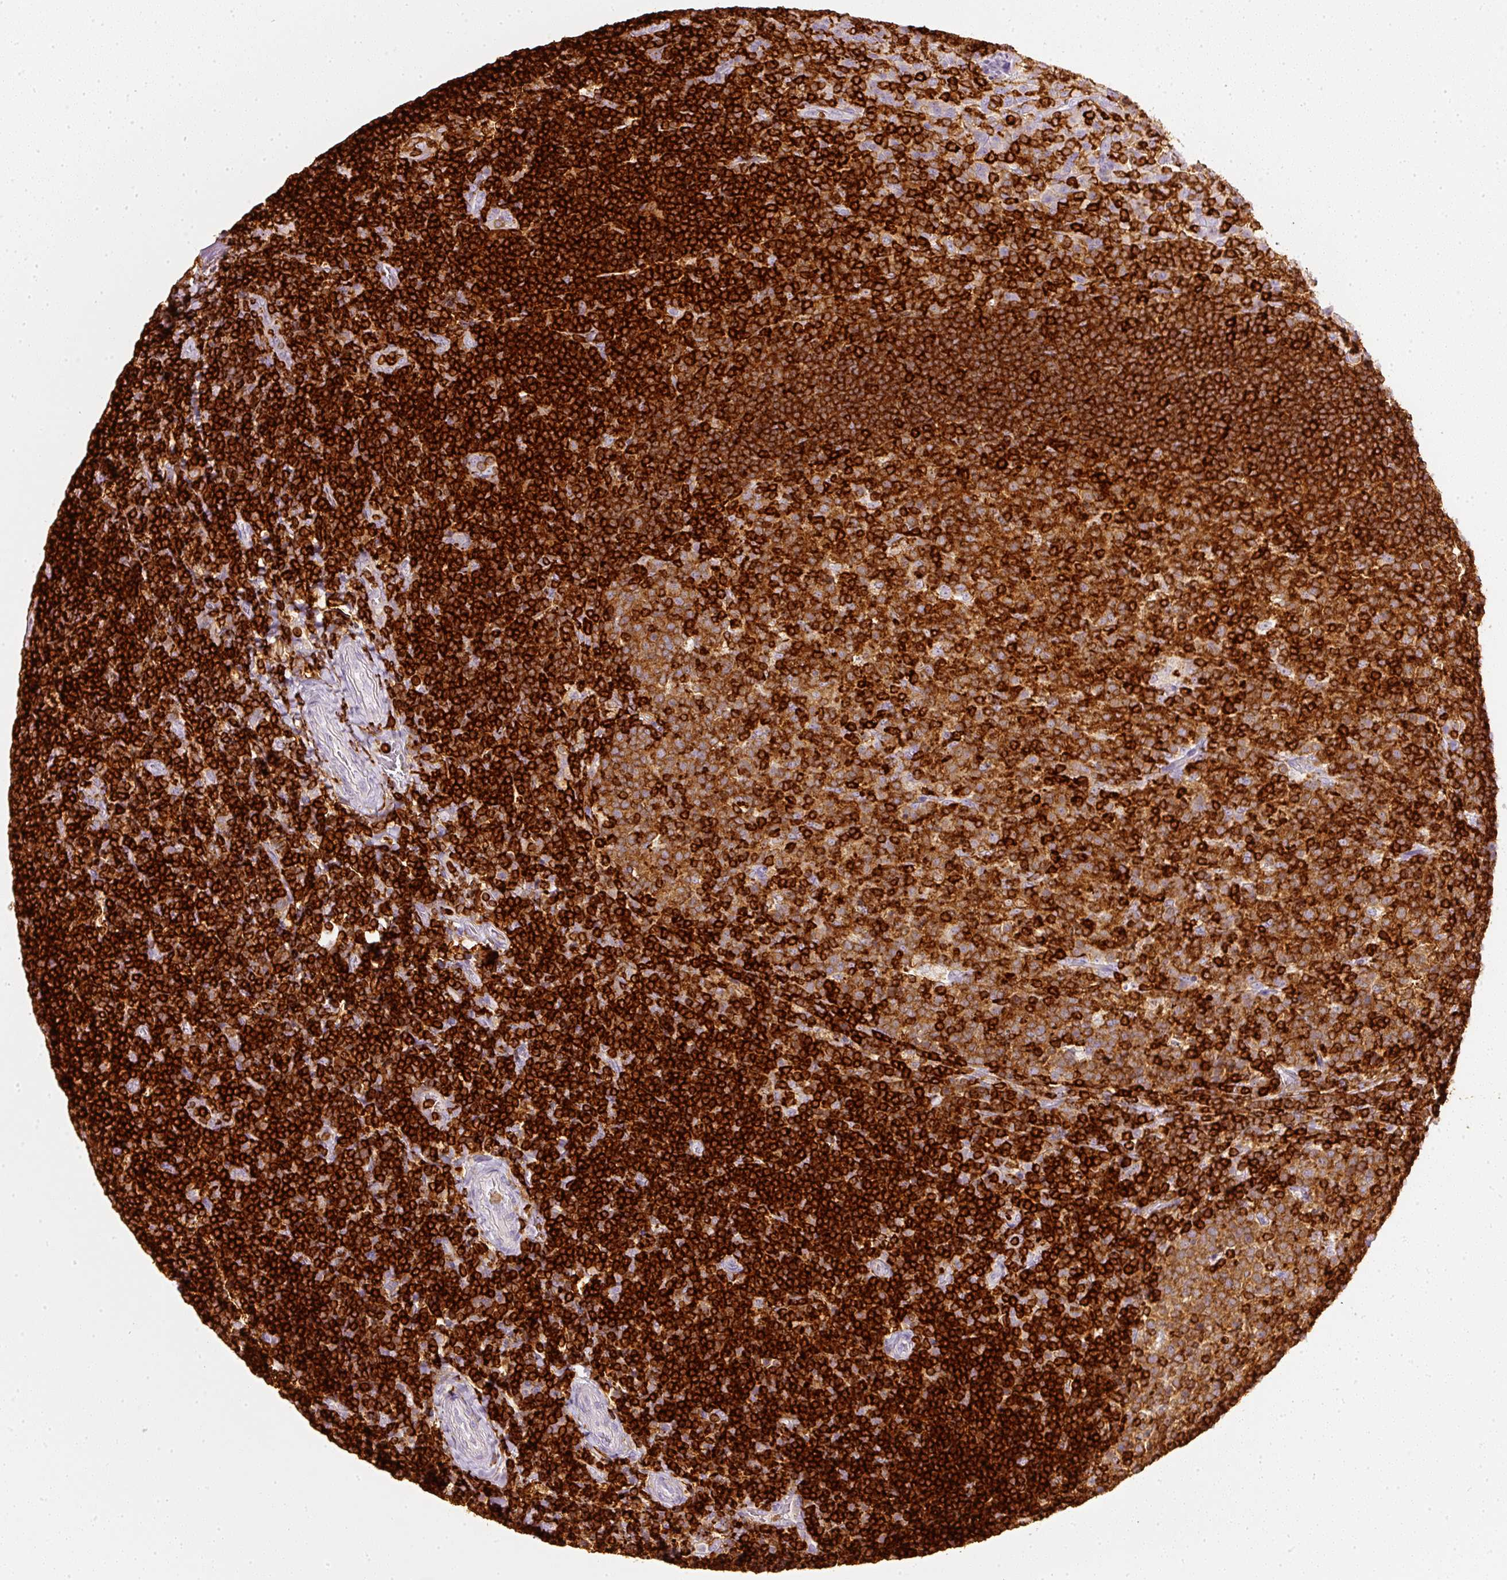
{"staining": {"intensity": "strong", "quantity": ">75%", "location": "cytoplasmic/membranous"}, "tissue": "tonsil", "cell_type": "Germinal center cells", "image_type": "normal", "snomed": [{"axis": "morphology", "description": "Normal tissue, NOS"}, {"axis": "topography", "description": "Tonsil"}], "caption": "Immunohistochemistry (IHC) staining of normal tonsil, which shows high levels of strong cytoplasmic/membranous positivity in about >75% of germinal center cells indicating strong cytoplasmic/membranous protein positivity. The staining was performed using DAB (brown) for protein detection and nuclei were counterstained in hematoxylin (blue).", "gene": "EVL", "patient": {"sex": "female", "age": 10}}